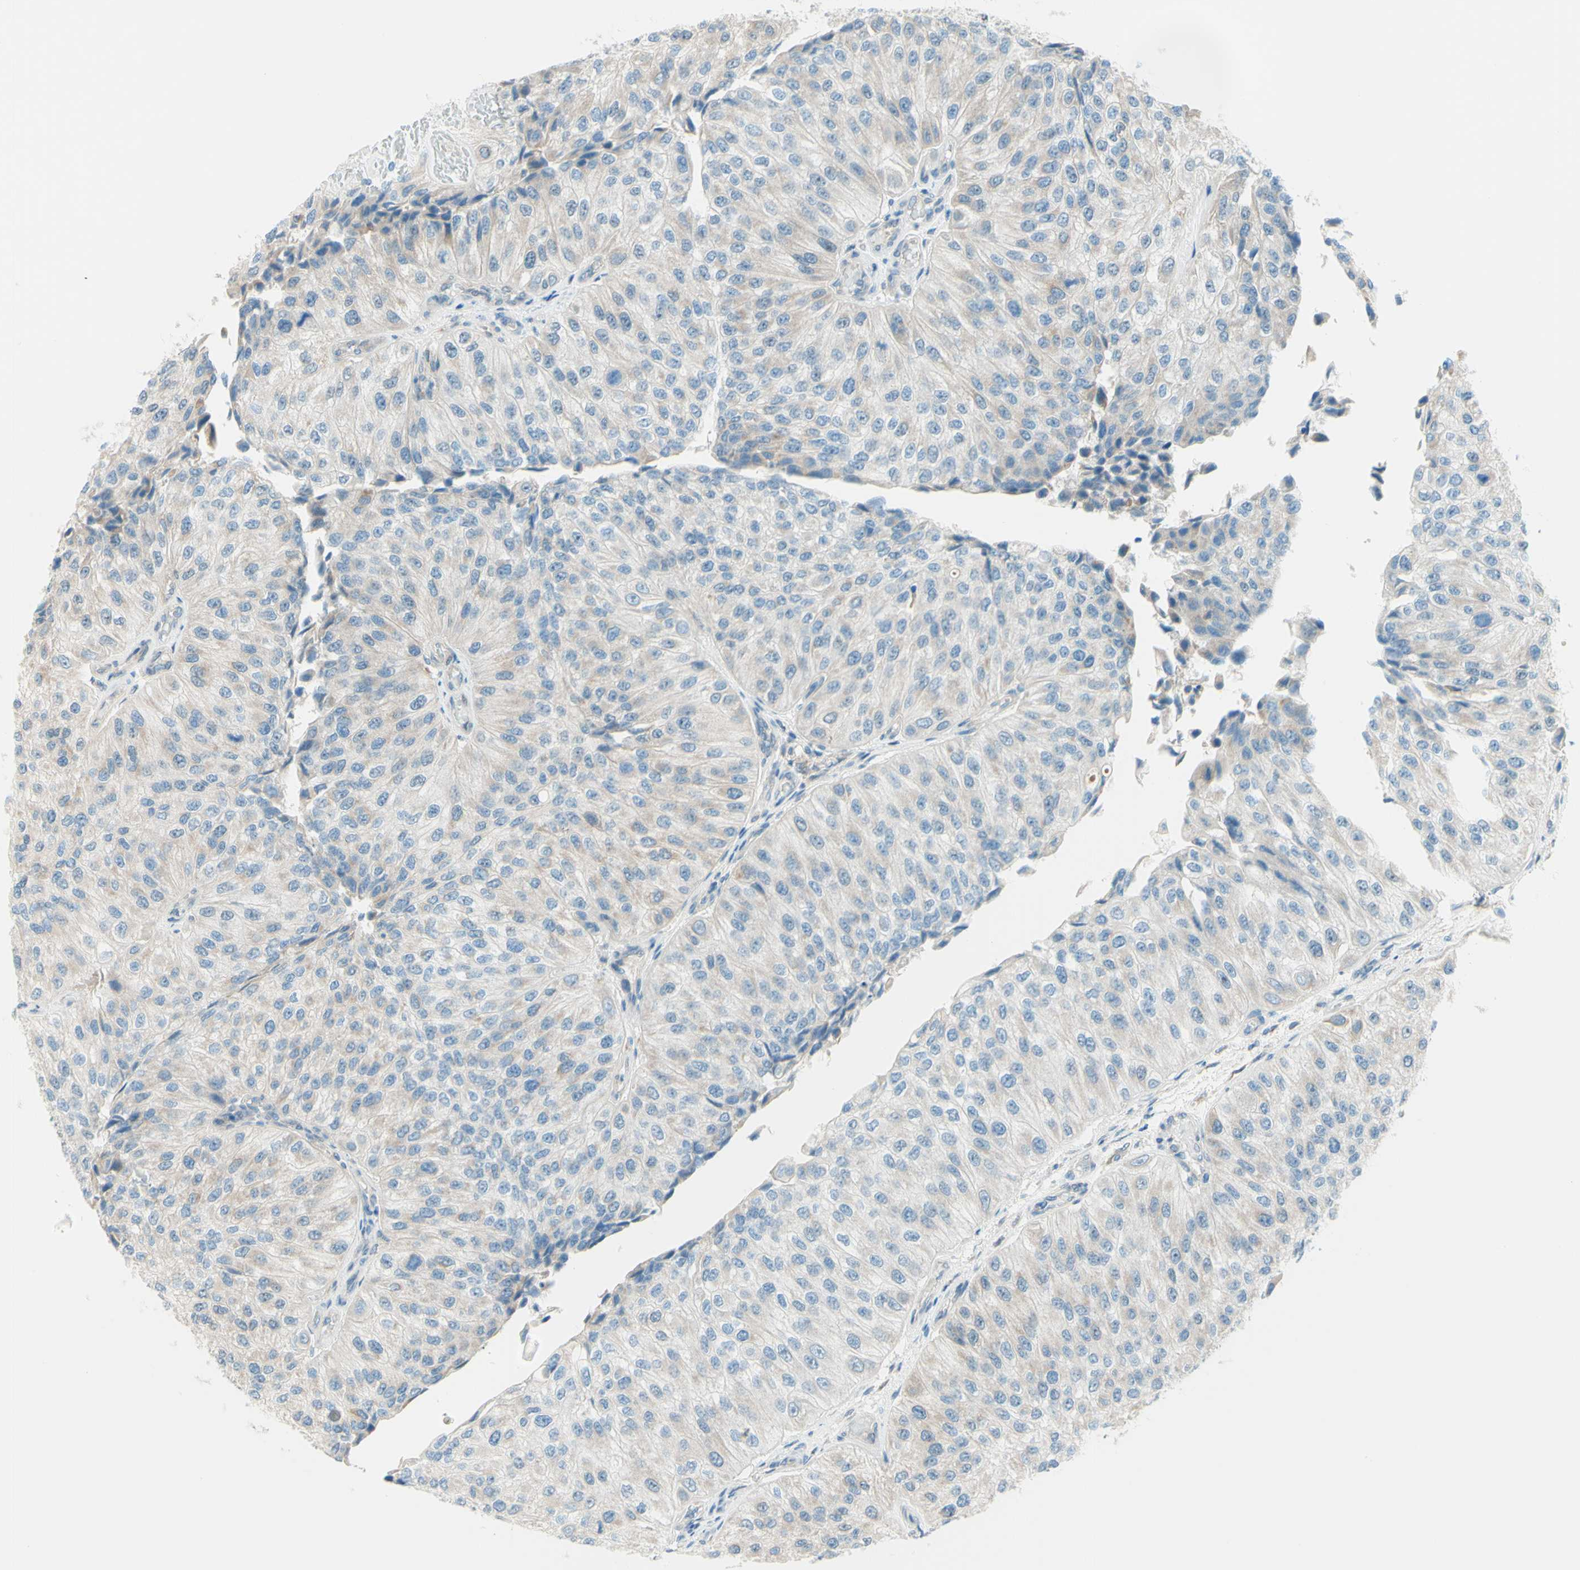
{"staining": {"intensity": "weak", "quantity": "<25%", "location": "cytoplasmic/membranous,nuclear"}, "tissue": "urothelial cancer", "cell_type": "Tumor cells", "image_type": "cancer", "snomed": [{"axis": "morphology", "description": "Urothelial carcinoma, High grade"}, {"axis": "topography", "description": "Kidney"}, {"axis": "topography", "description": "Urinary bladder"}], "caption": "DAB immunohistochemical staining of urothelial cancer demonstrates no significant staining in tumor cells.", "gene": "JPH1", "patient": {"sex": "male", "age": 77}}